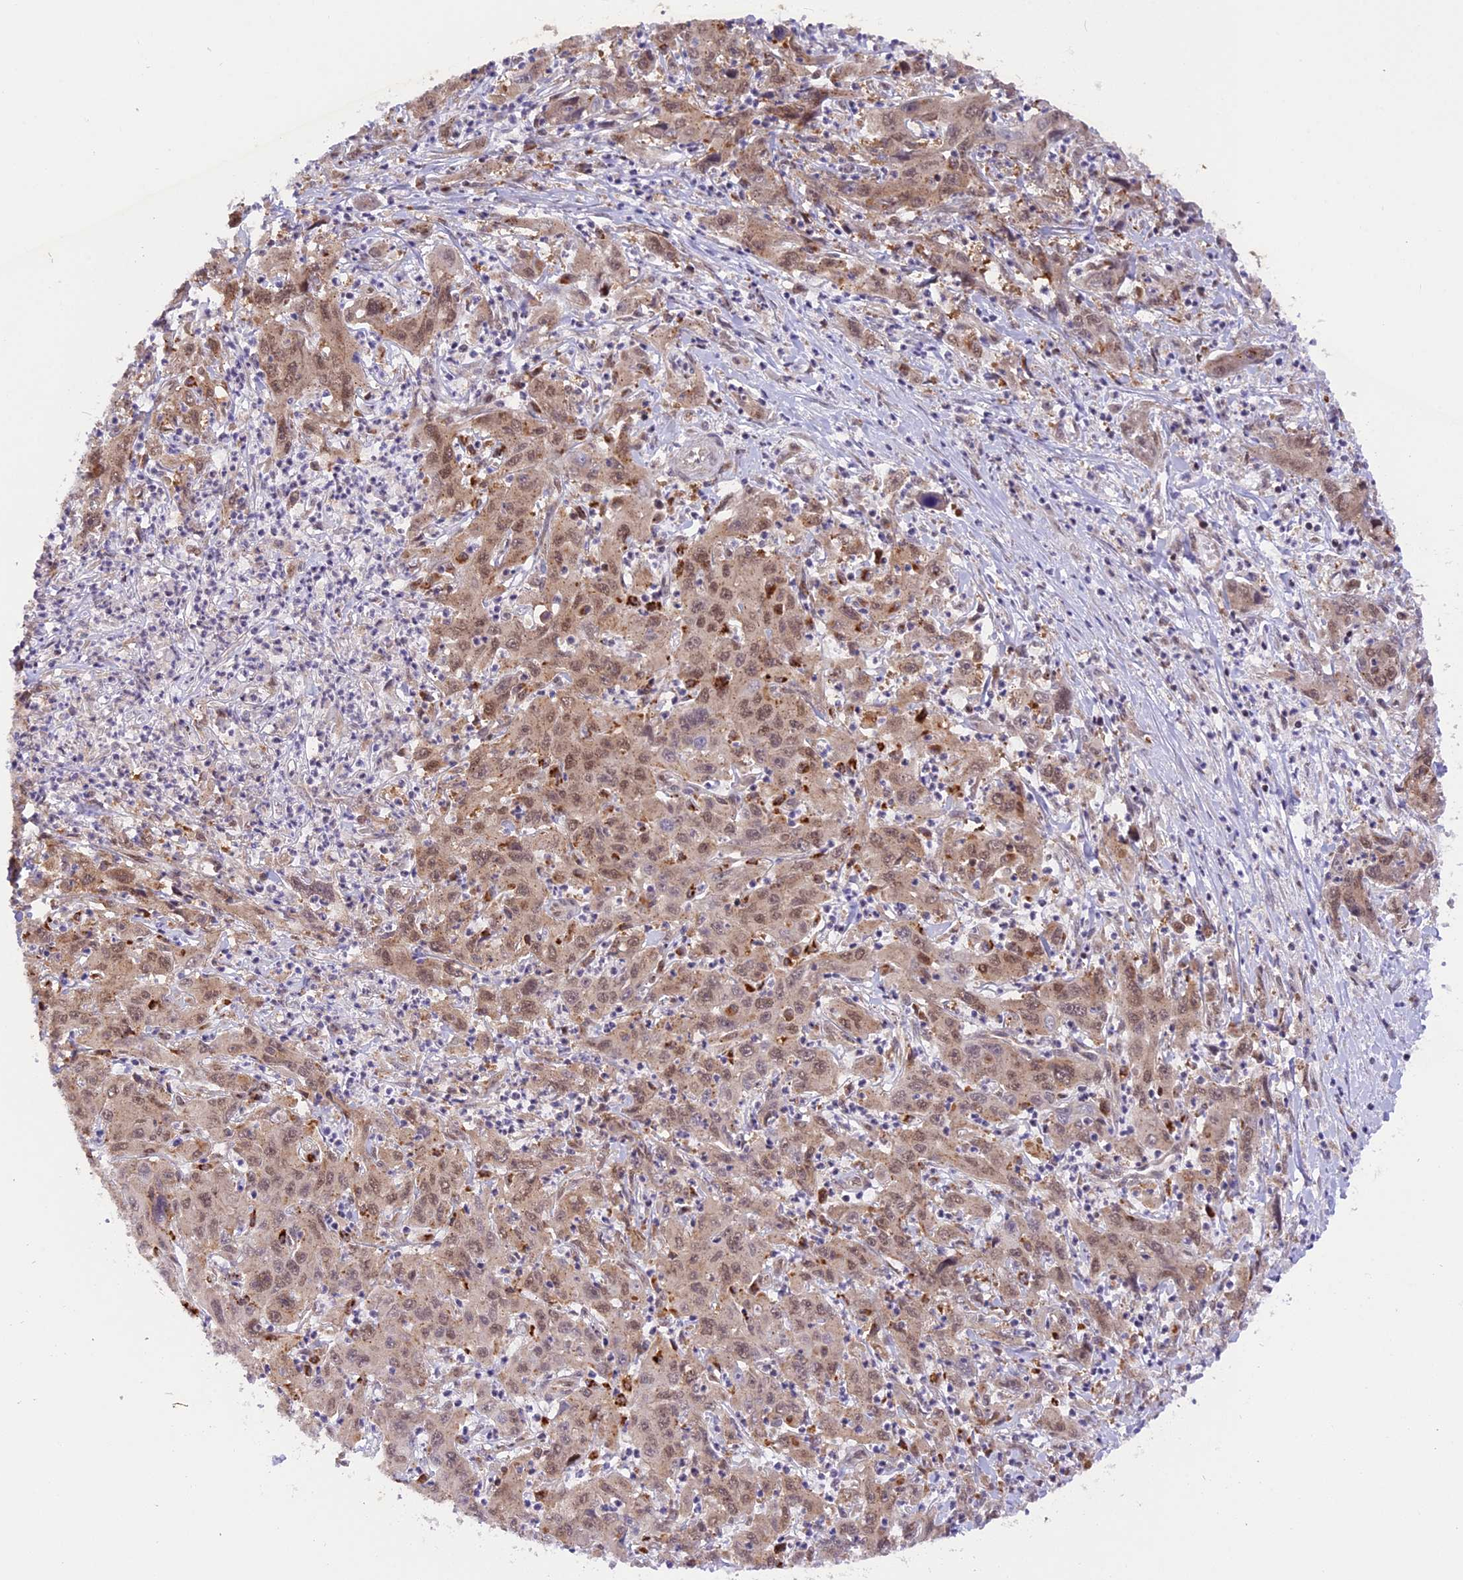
{"staining": {"intensity": "moderate", "quantity": ">75%", "location": "cytoplasmic/membranous,nuclear"}, "tissue": "liver cancer", "cell_type": "Tumor cells", "image_type": "cancer", "snomed": [{"axis": "morphology", "description": "Carcinoma, Hepatocellular, NOS"}, {"axis": "topography", "description": "Liver"}], "caption": "IHC histopathology image of neoplastic tissue: liver hepatocellular carcinoma stained using immunohistochemistry (IHC) reveals medium levels of moderate protein expression localized specifically in the cytoplasmic/membranous and nuclear of tumor cells, appearing as a cytoplasmic/membranous and nuclear brown color.", "gene": "SAMD4A", "patient": {"sex": "male", "age": 63}}